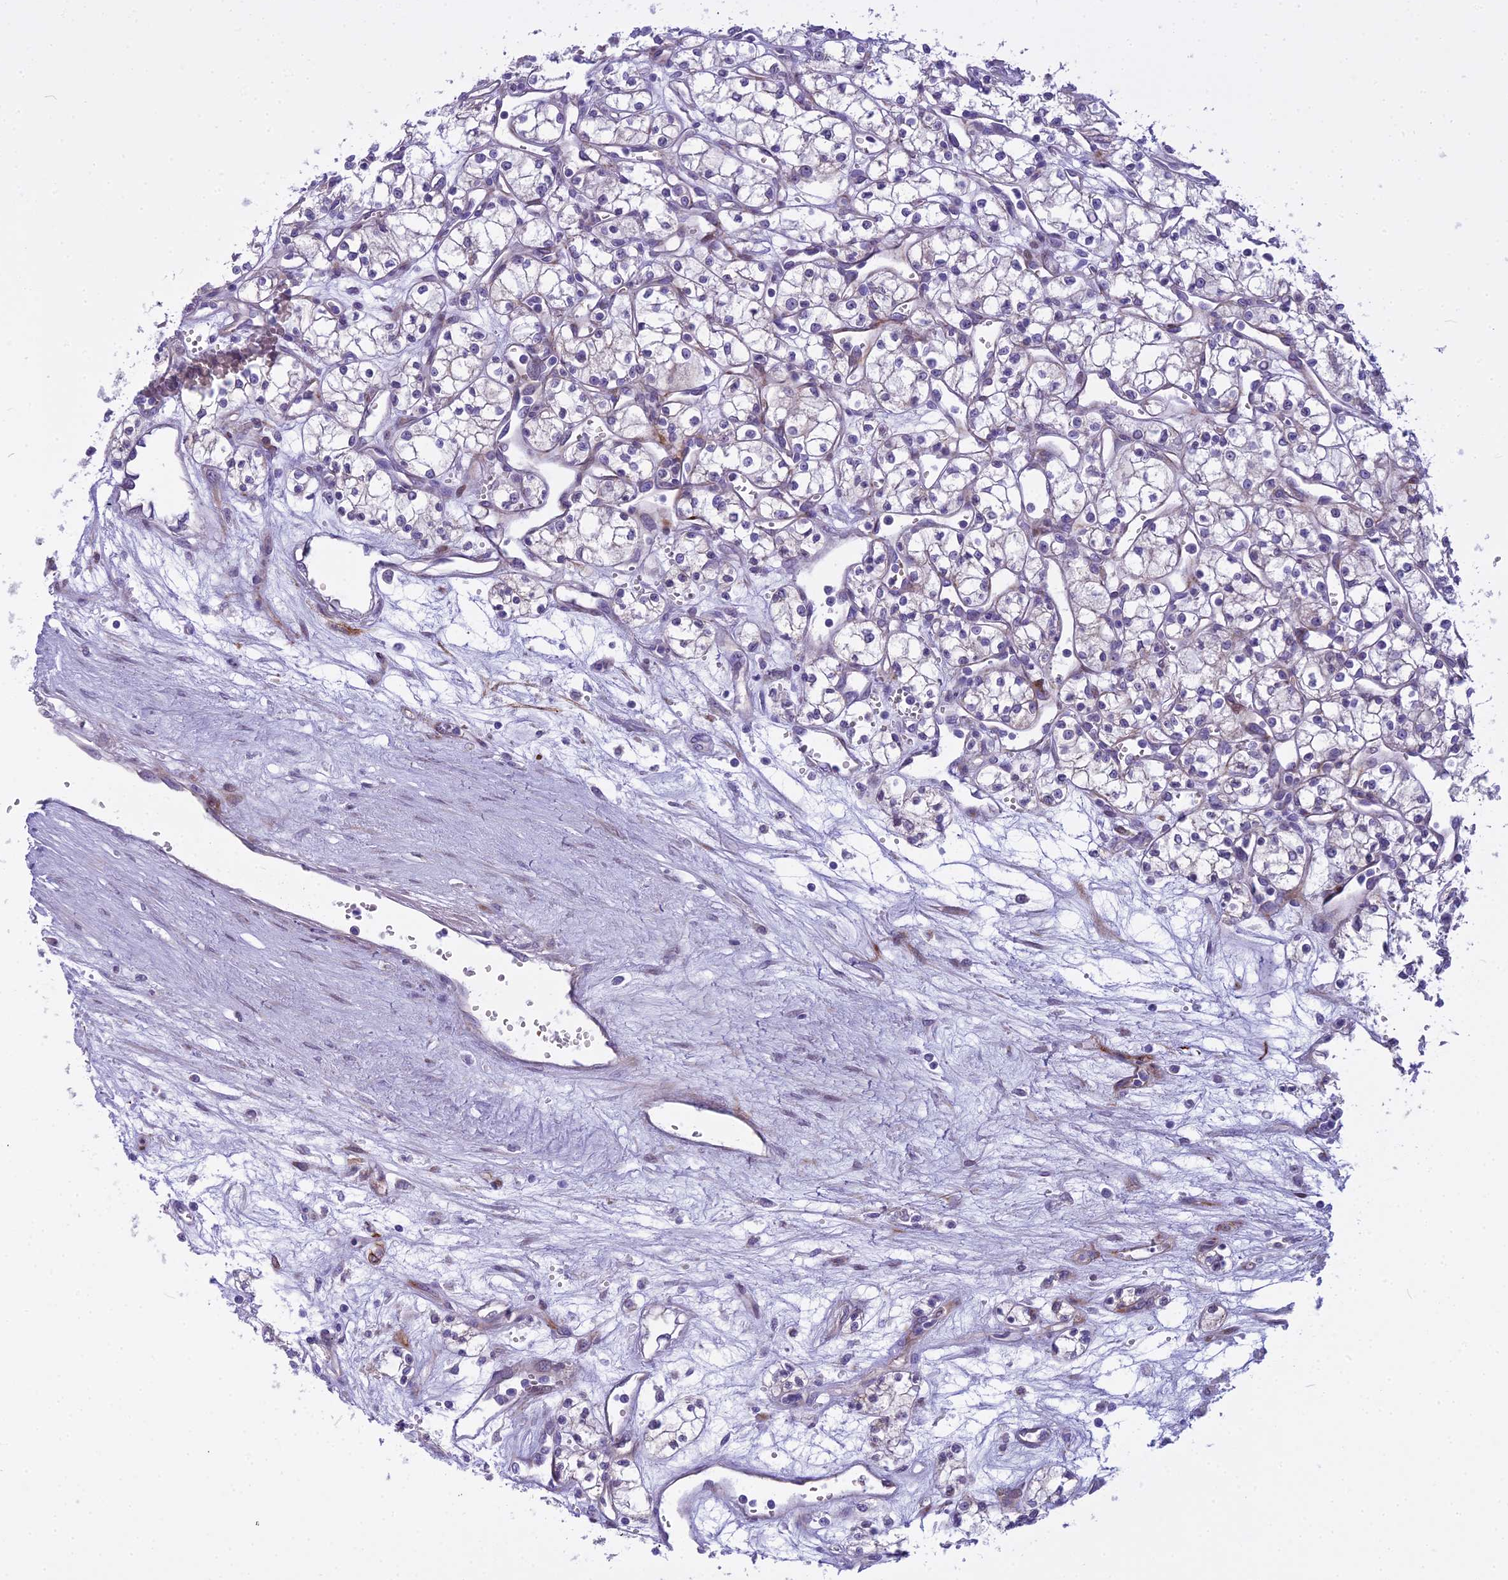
{"staining": {"intensity": "negative", "quantity": "none", "location": "none"}, "tissue": "renal cancer", "cell_type": "Tumor cells", "image_type": "cancer", "snomed": [{"axis": "morphology", "description": "Adenocarcinoma, NOS"}, {"axis": "topography", "description": "Kidney"}], "caption": "Immunohistochemistry (IHC) photomicrograph of renal cancer stained for a protein (brown), which reveals no positivity in tumor cells.", "gene": "PCDHB14", "patient": {"sex": "male", "age": 59}}